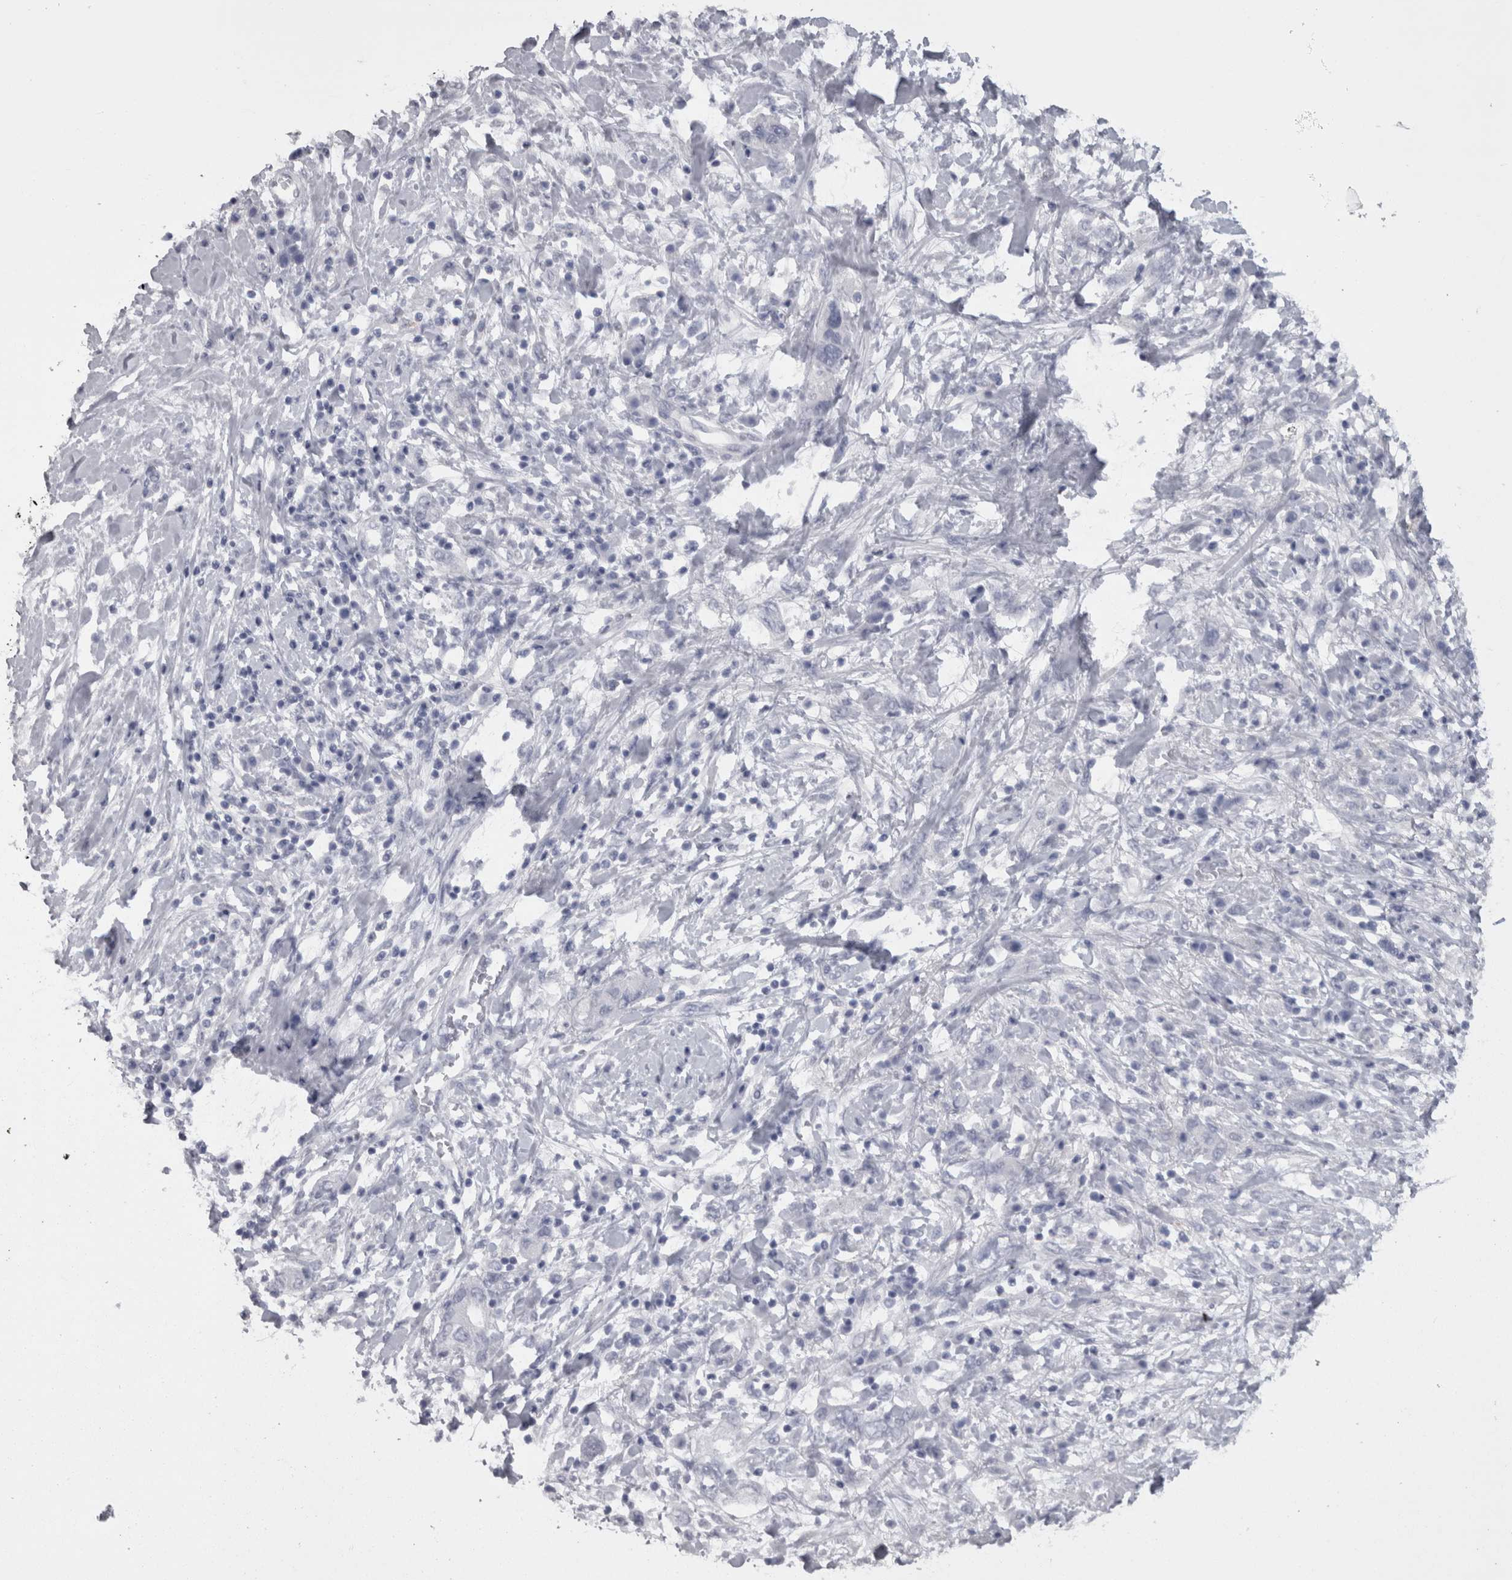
{"staining": {"intensity": "negative", "quantity": "none", "location": "none"}, "tissue": "pancreatic cancer", "cell_type": "Tumor cells", "image_type": "cancer", "snomed": [{"axis": "morphology", "description": "Adenocarcinoma, NOS"}, {"axis": "topography", "description": "Pancreas"}], "caption": "Adenocarcinoma (pancreatic) was stained to show a protein in brown. There is no significant expression in tumor cells. (DAB (3,3'-diaminobenzidine) IHC, high magnification).", "gene": "CAMK2D", "patient": {"sex": "female", "age": 73}}